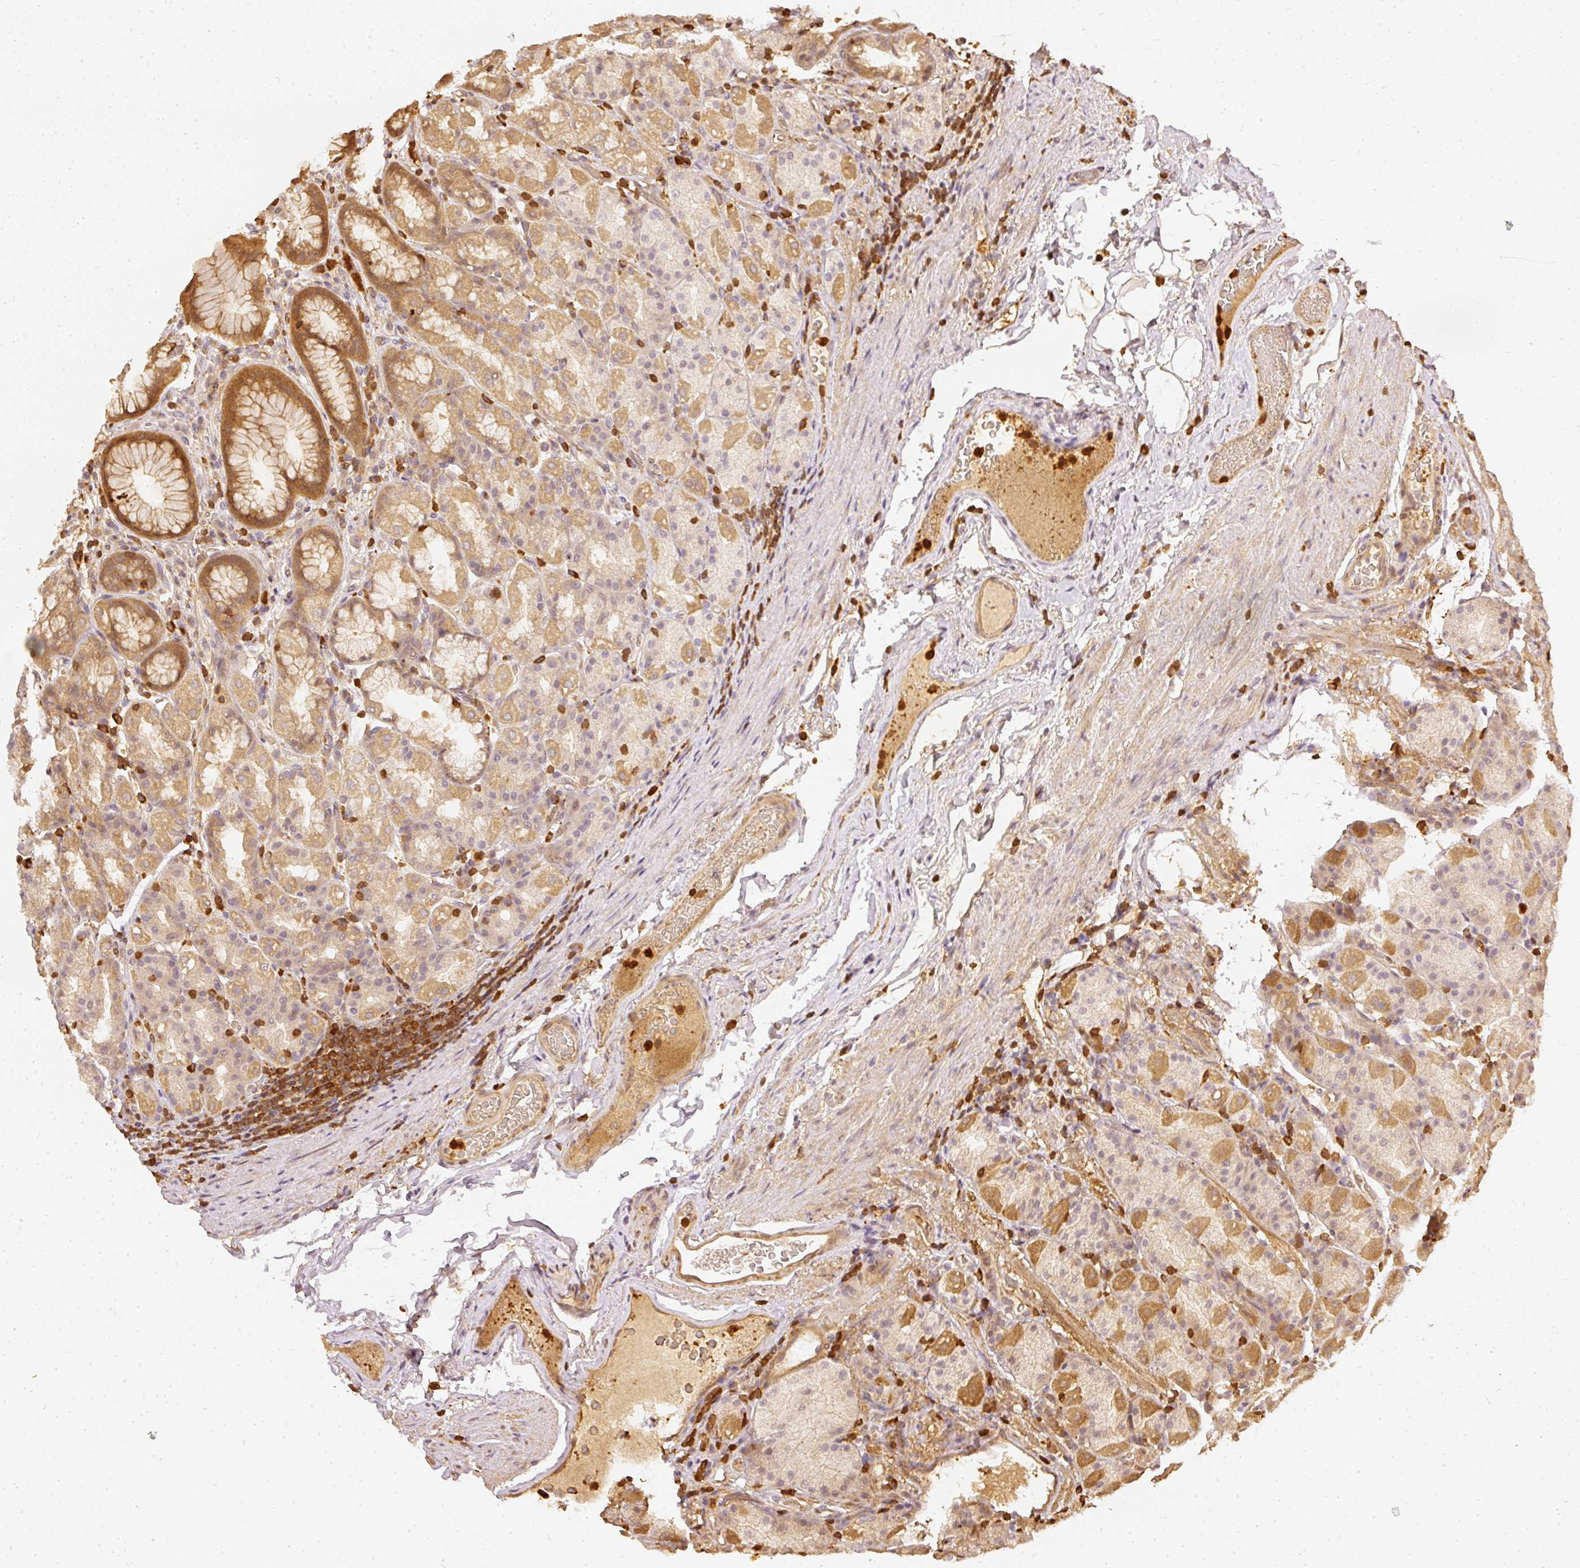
{"staining": {"intensity": "moderate", "quantity": ">75%", "location": "cytoplasmic/membranous"}, "tissue": "stomach", "cell_type": "Glandular cells", "image_type": "normal", "snomed": [{"axis": "morphology", "description": "Normal tissue, NOS"}, {"axis": "topography", "description": "Stomach, upper"}, {"axis": "topography", "description": "Stomach"}], "caption": "Moderate cytoplasmic/membranous expression for a protein is seen in about >75% of glandular cells of benign stomach using immunohistochemistry (IHC).", "gene": "PFN1", "patient": {"sex": "male", "age": 68}}